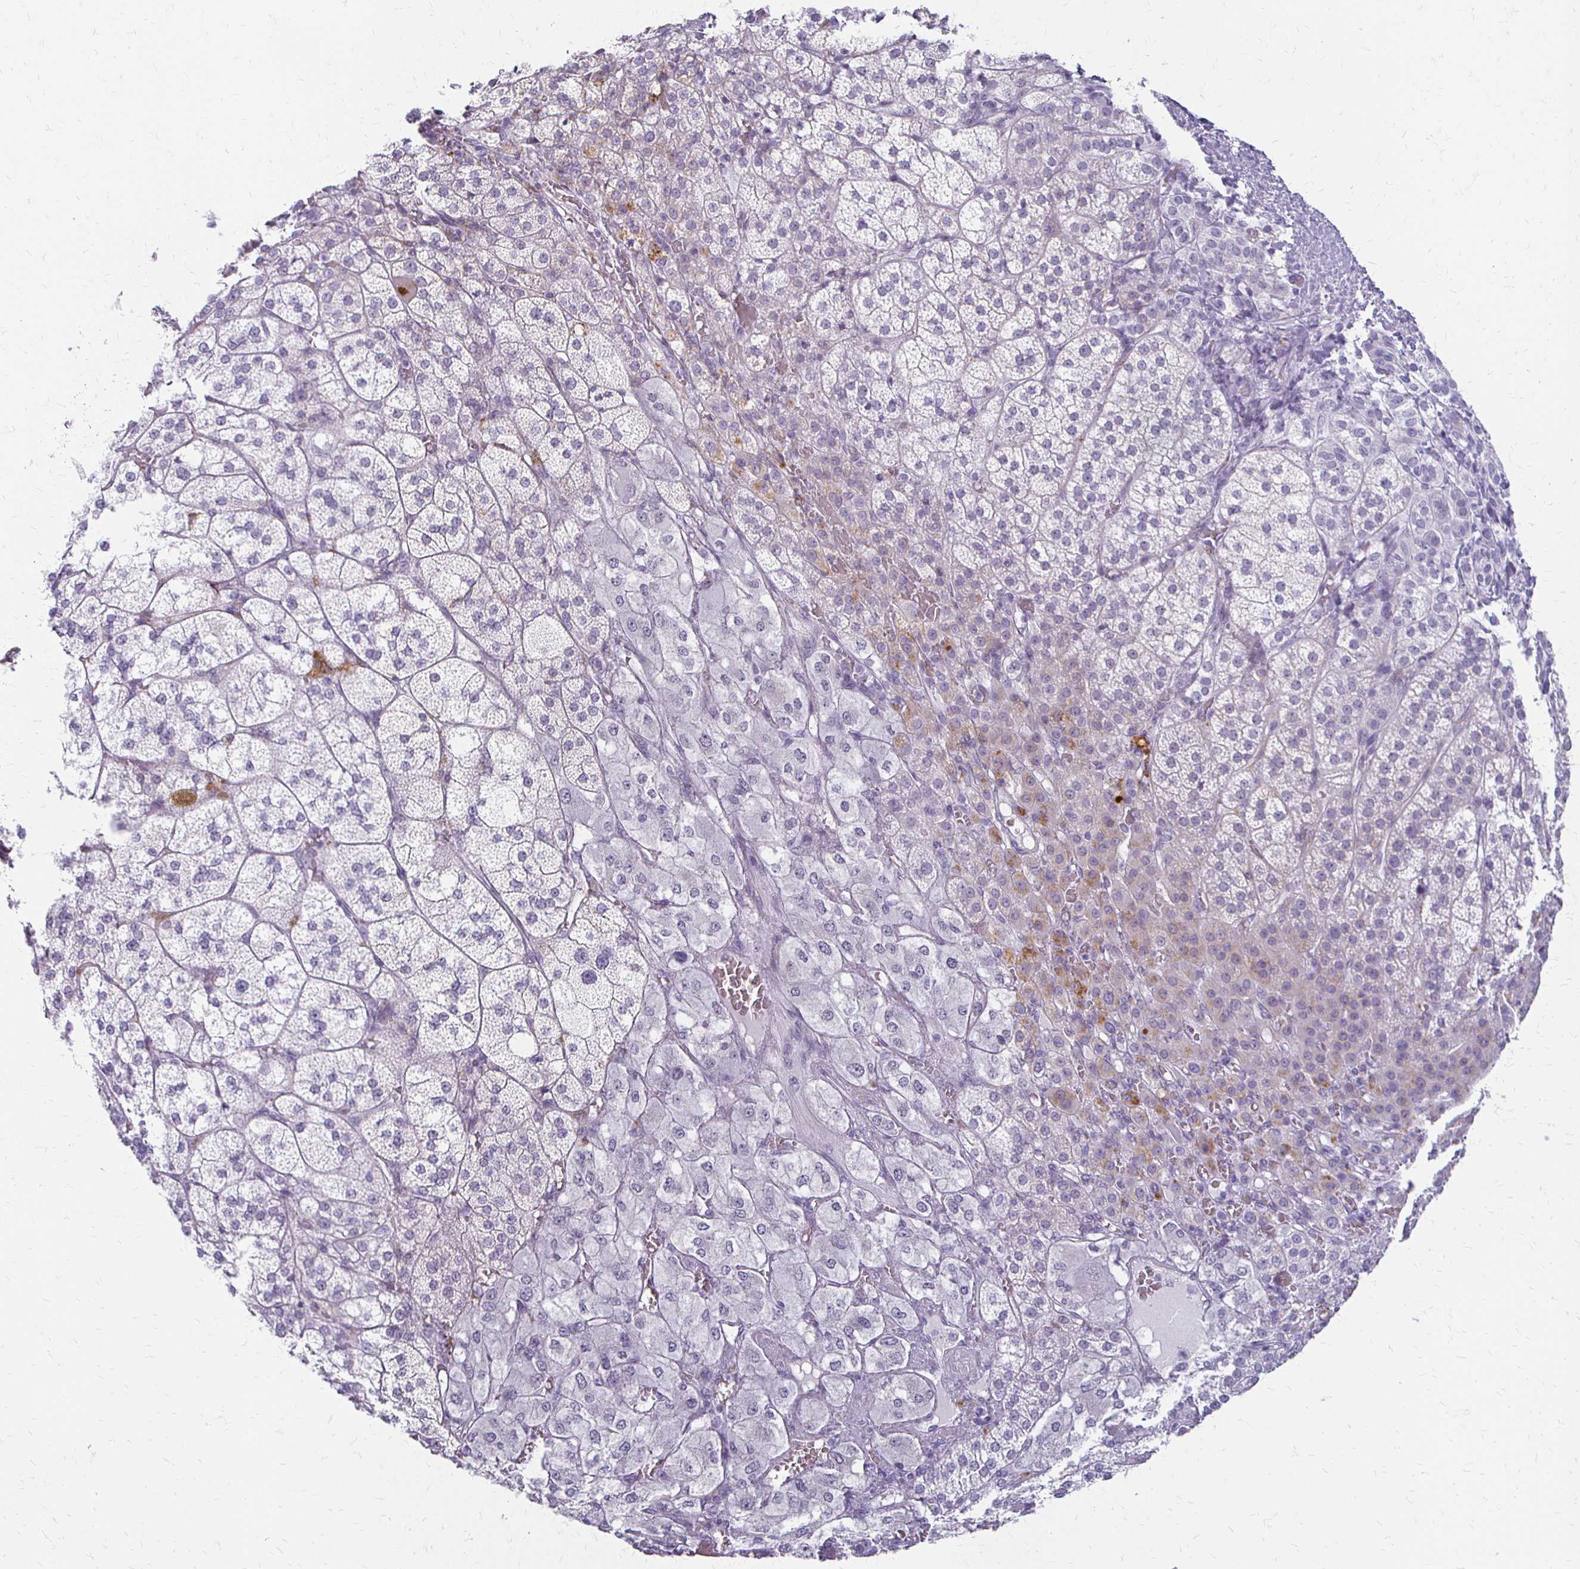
{"staining": {"intensity": "negative", "quantity": "none", "location": "none"}, "tissue": "adrenal gland", "cell_type": "Glandular cells", "image_type": "normal", "snomed": [{"axis": "morphology", "description": "Normal tissue, NOS"}, {"axis": "topography", "description": "Adrenal gland"}], "caption": "Immunohistochemical staining of normal adrenal gland reveals no significant positivity in glandular cells.", "gene": "ACP5", "patient": {"sex": "female", "age": 60}}